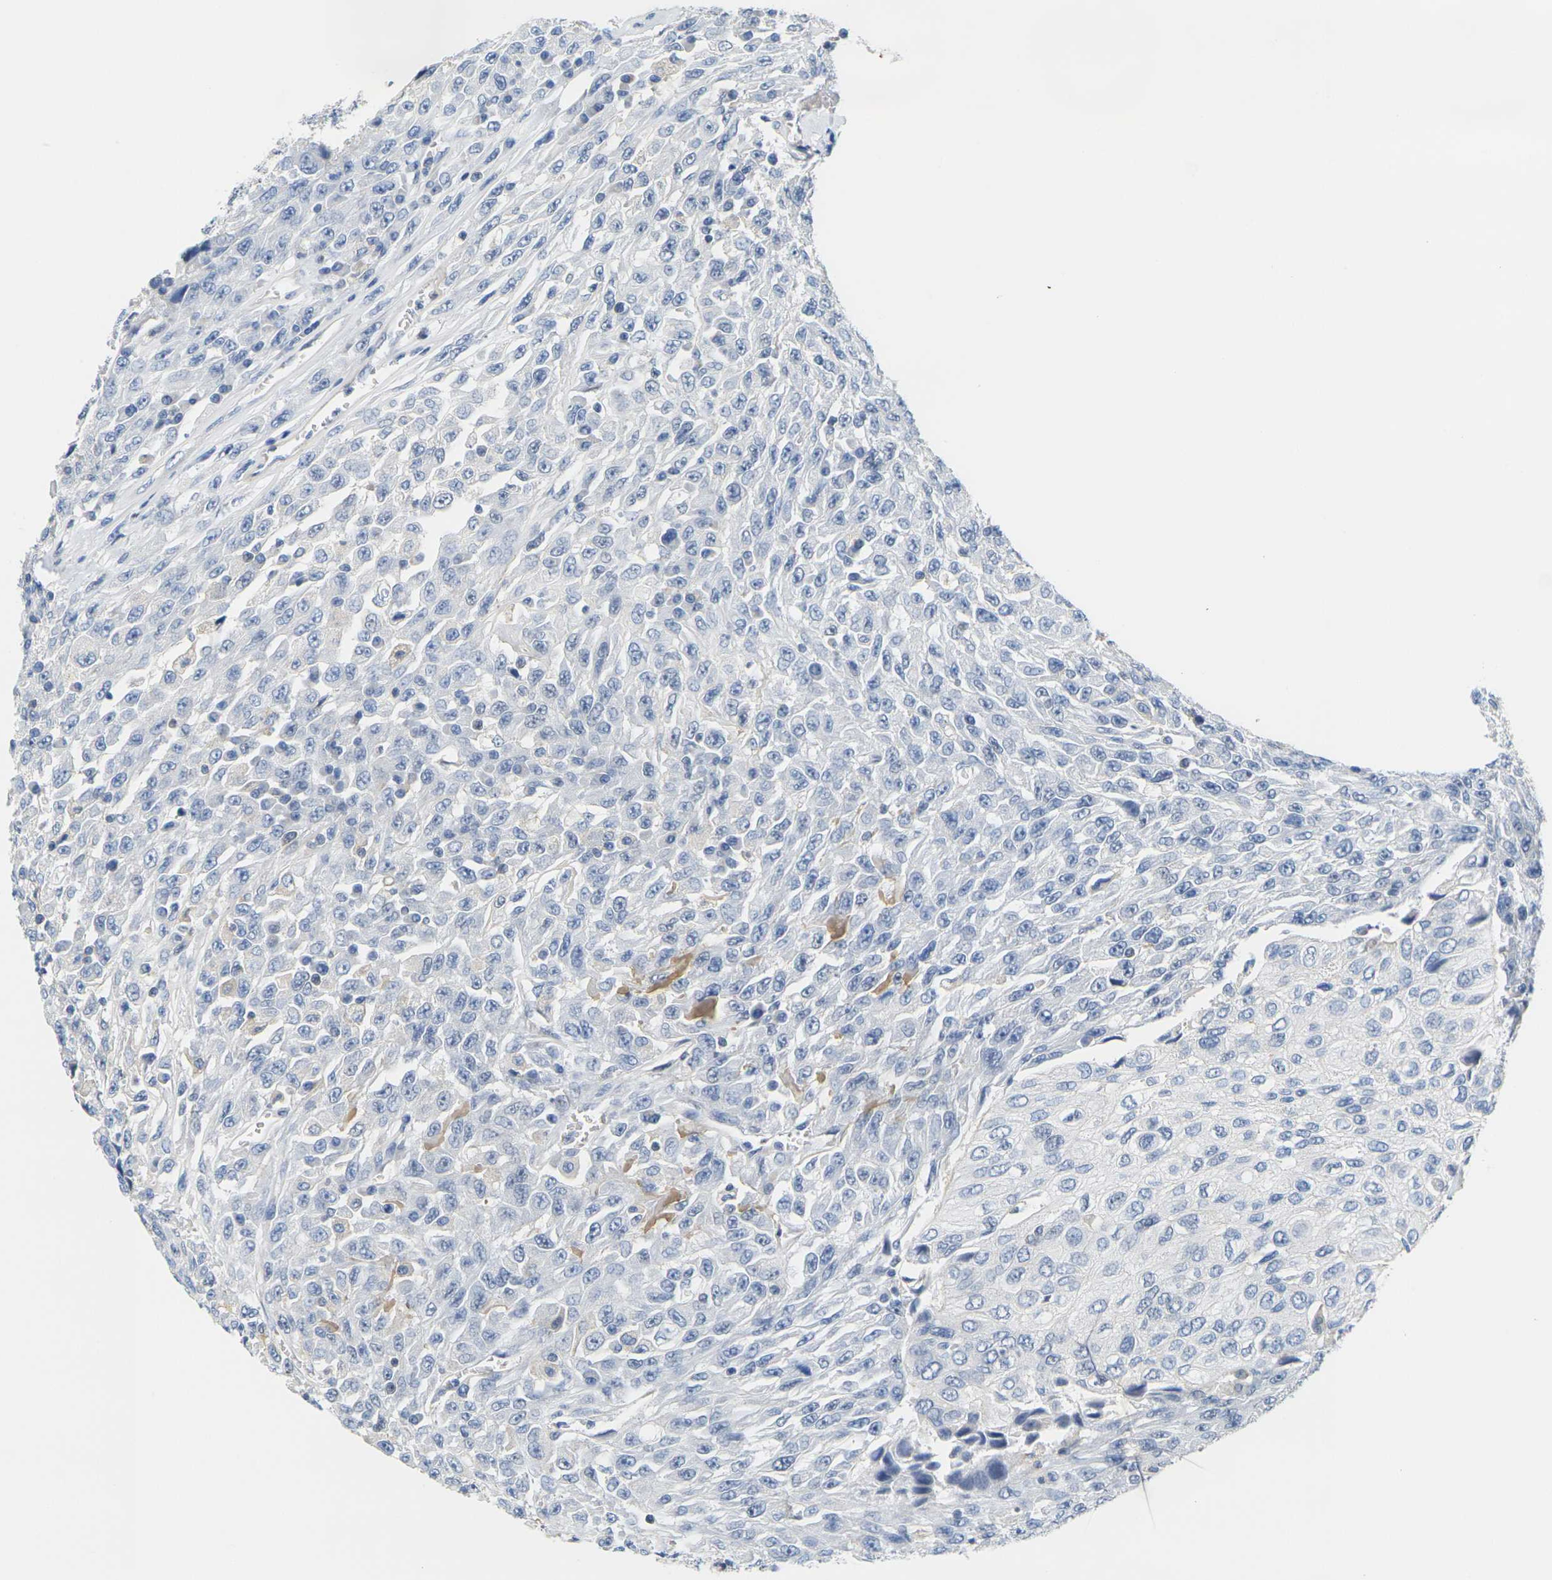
{"staining": {"intensity": "negative", "quantity": "none", "location": "none"}, "tissue": "urothelial cancer", "cell_type": "Tumor cells", "image_type": "cancer", "snomed": [{"axis": "morphology", "description": "Urothelial carcinoma, High grade"}, {"axis": "topography", "description": "Urinary bladder"}], "caption": "Tumor cells are negative for brown protein staining in urothelial carcinoma (high-grade). (DAB IHC, high magnification).", "gene": "OTOF", "patient": {"sex": "male", "age": 66}}